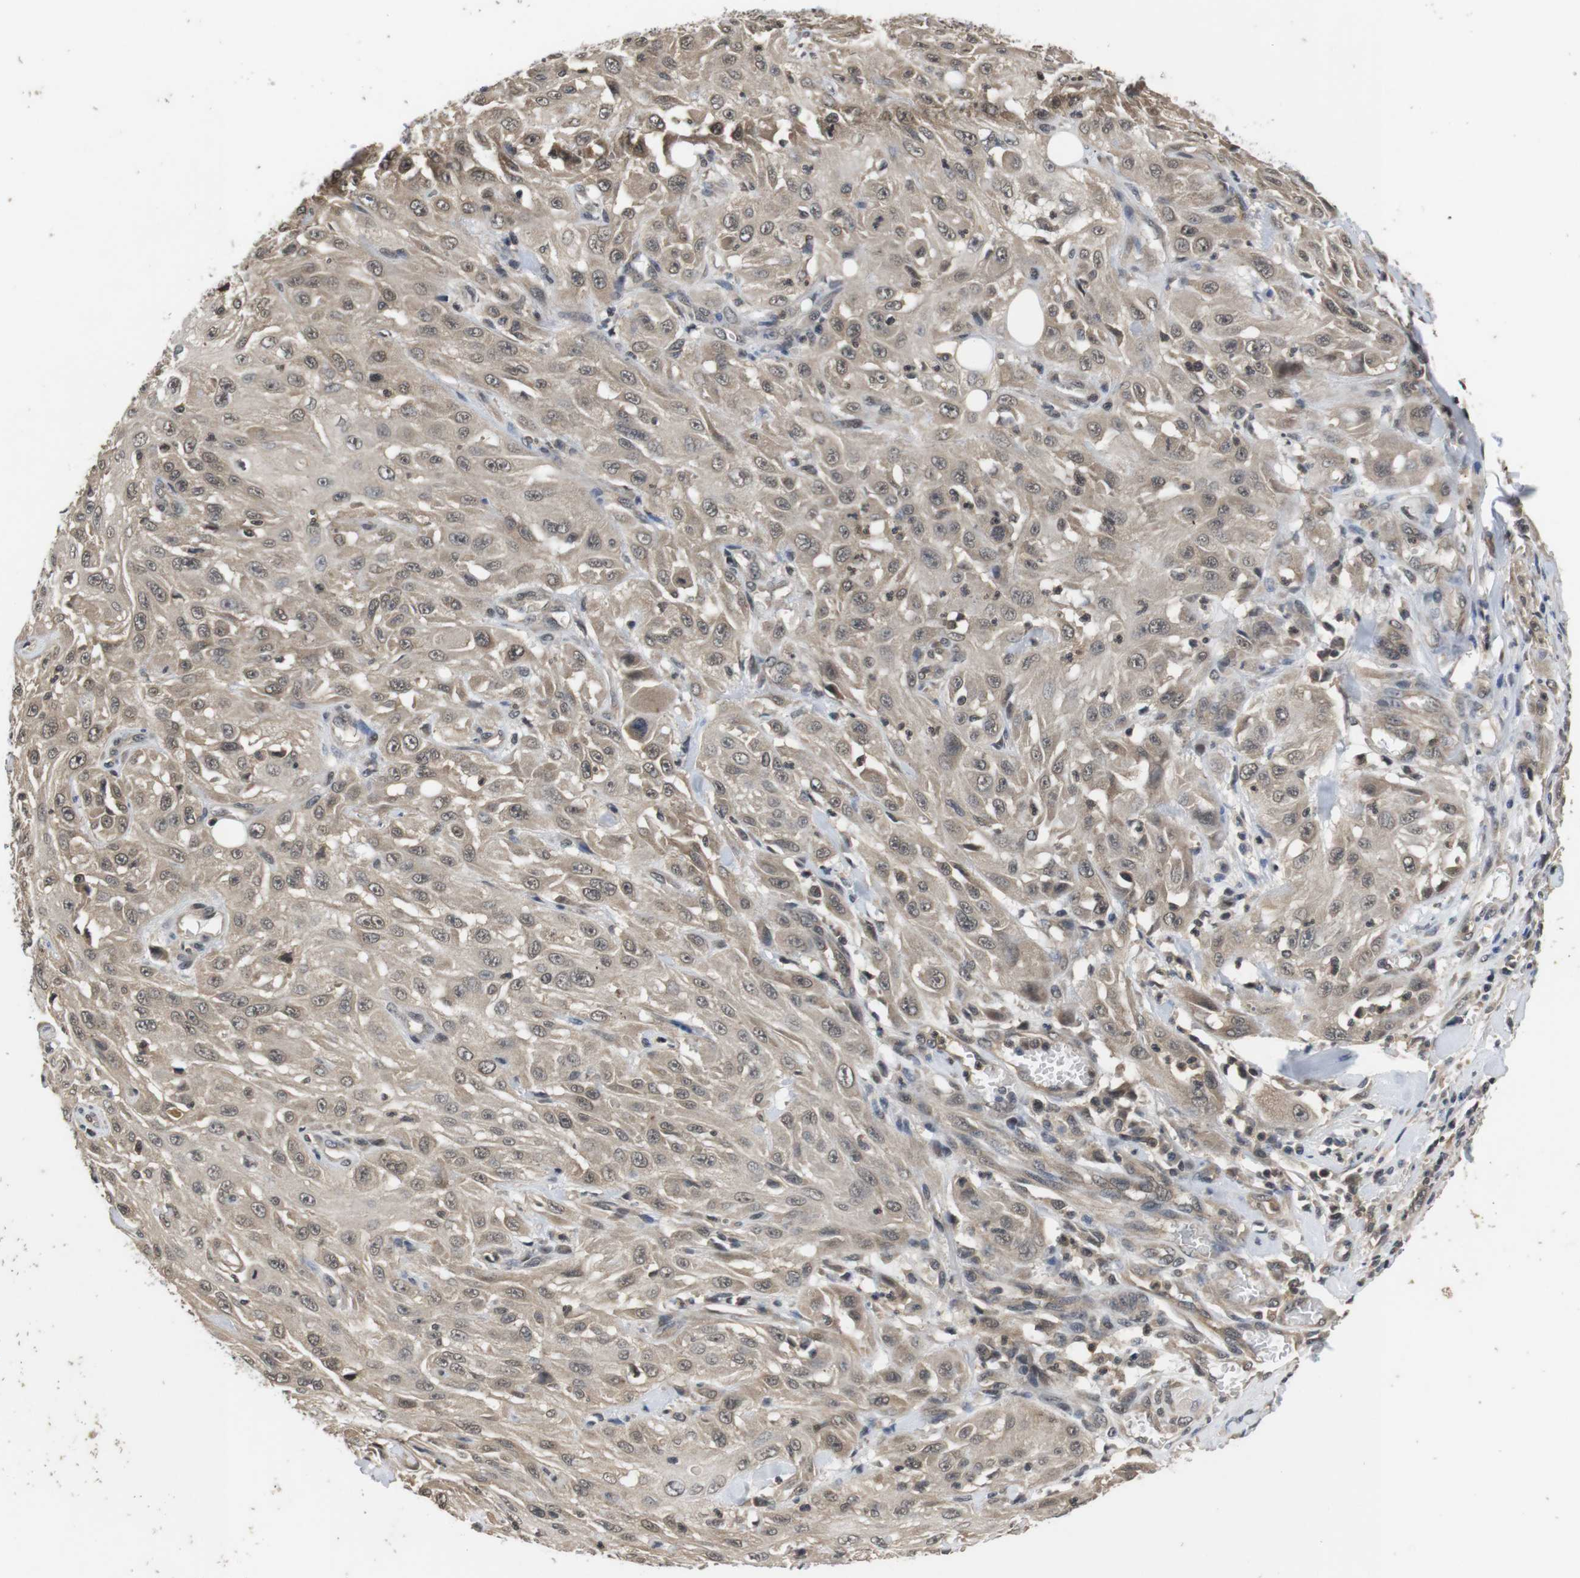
{"staining": {"intensity": "weak", "quantity": ">75%", "location": "cytoplasmic/membranous,nuclear"}, "tissue": "skin cancer", "cell_type": "Tumor cells", "image_type": "cancer", "snomed": [{"axis": "morphology", "description": "Squamous cell carcinoma, NOS"}, {"axis": "morphology", "description": "Squamous cell carcinoma, metastatic, NOS"}, {"axis": "topography", "description": "Skin"}, {"axis": "topography", "description": "Lymph node"}], "caption": "Immunohistochemistry (IHC) image of skin metastatic squamous cell carcinoma stained for a protein (brown), which demonstrates low levels of weak cytoplasmic/membranous and nuclear expression in about >75% of tumor cells.", "gene": "FADD", "patient": {"sex": "male", "age": 75}}